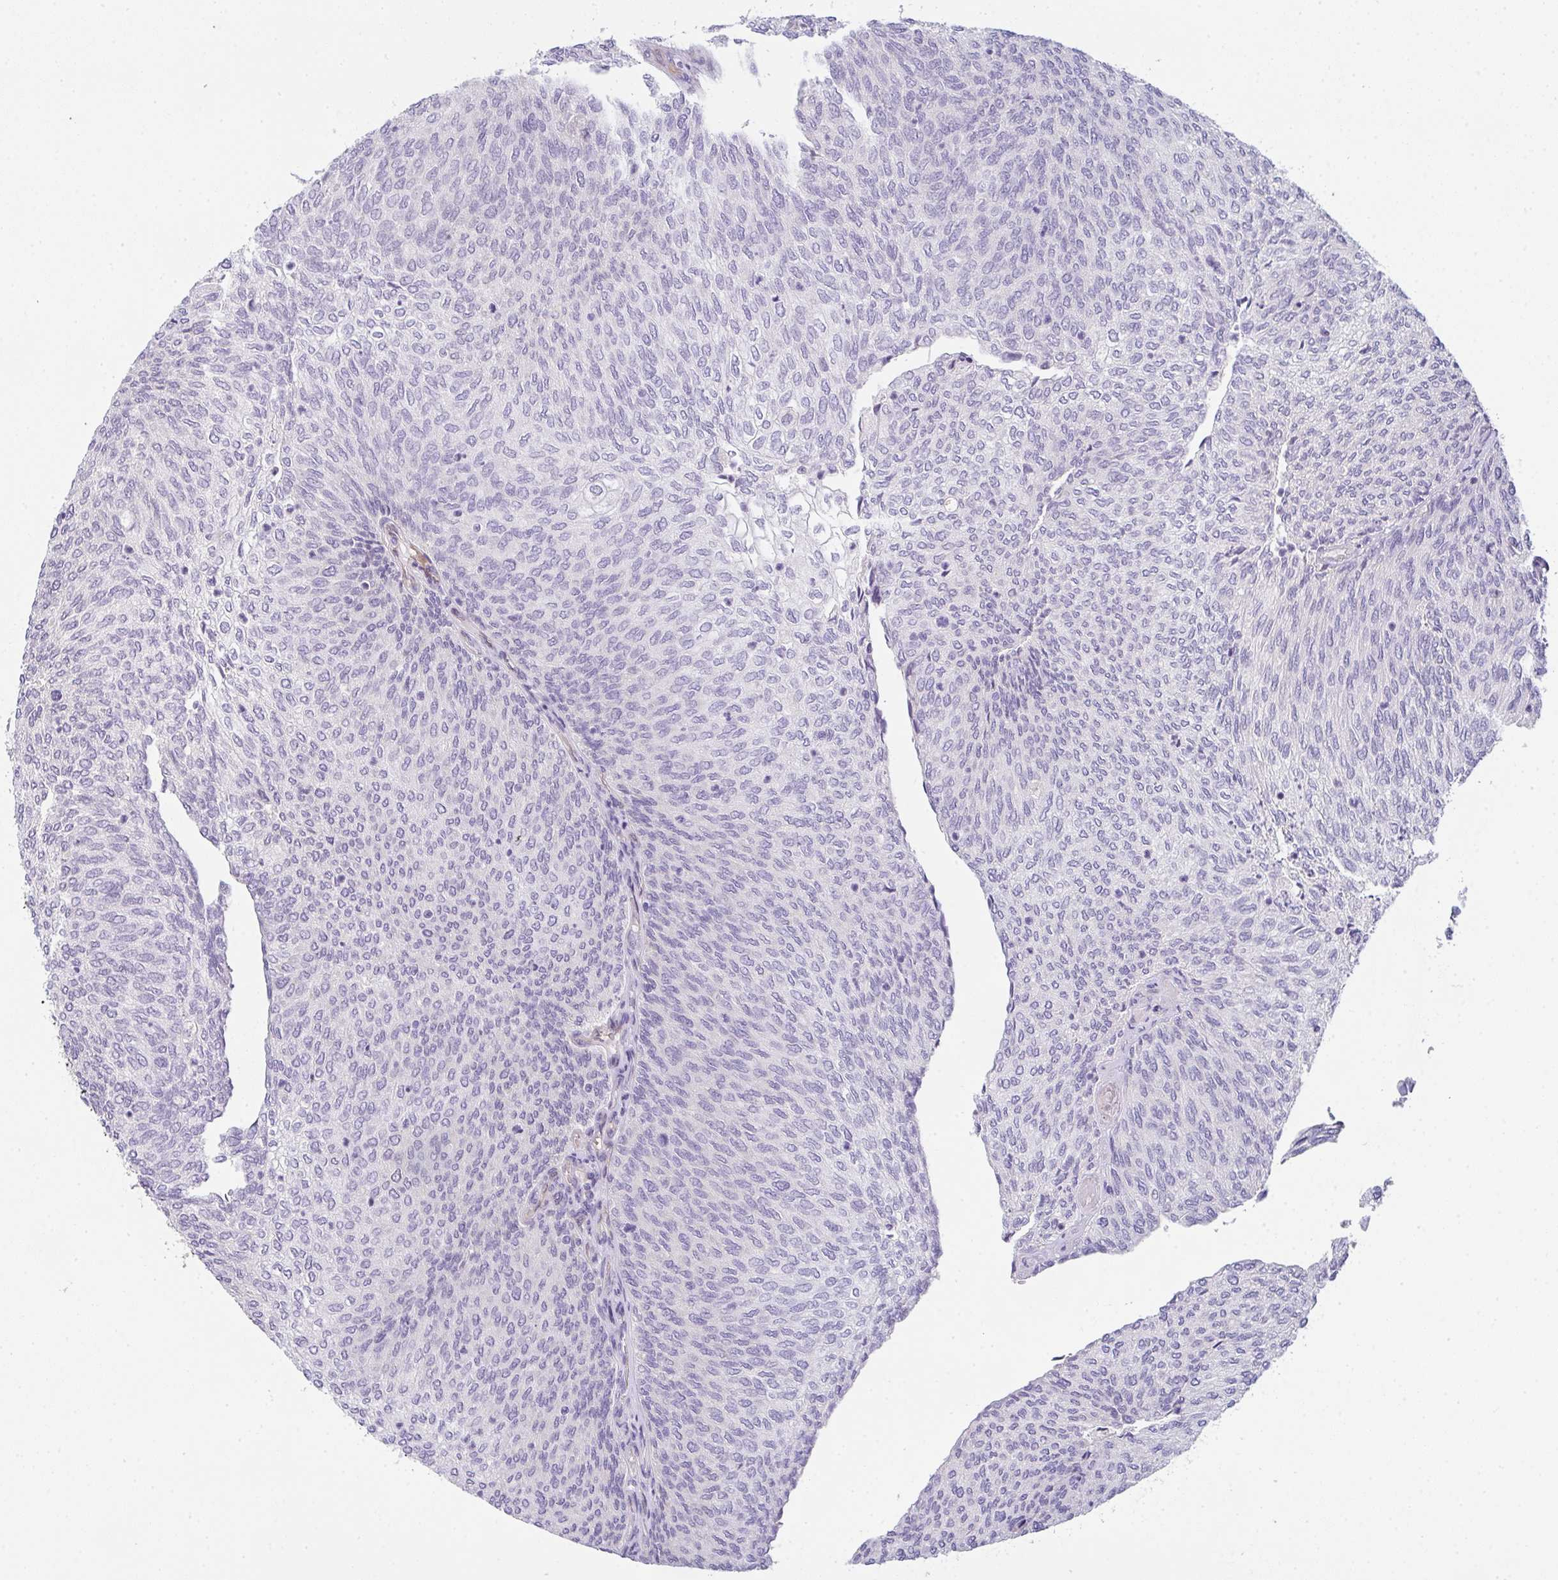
{"staining": {"intensity": "negative", "quantity": "none", "location": "none"}, "tissue": "urothelial cancer", "cell_type": "Tumor cells", "image_type": "cancer", "snomed": [{"axis": "morphology", "description": "Urothelial carcinoma, High grade"}, {"axis": "topography", "description": "Urinary bladder"}], "caption": "A micrograph of urothelial carcinoma (high-grade) stained for a protein displays no brown staining in tumor cells.", "gene": "COX7B", "patient": {"sex": "female", "age": 79}}